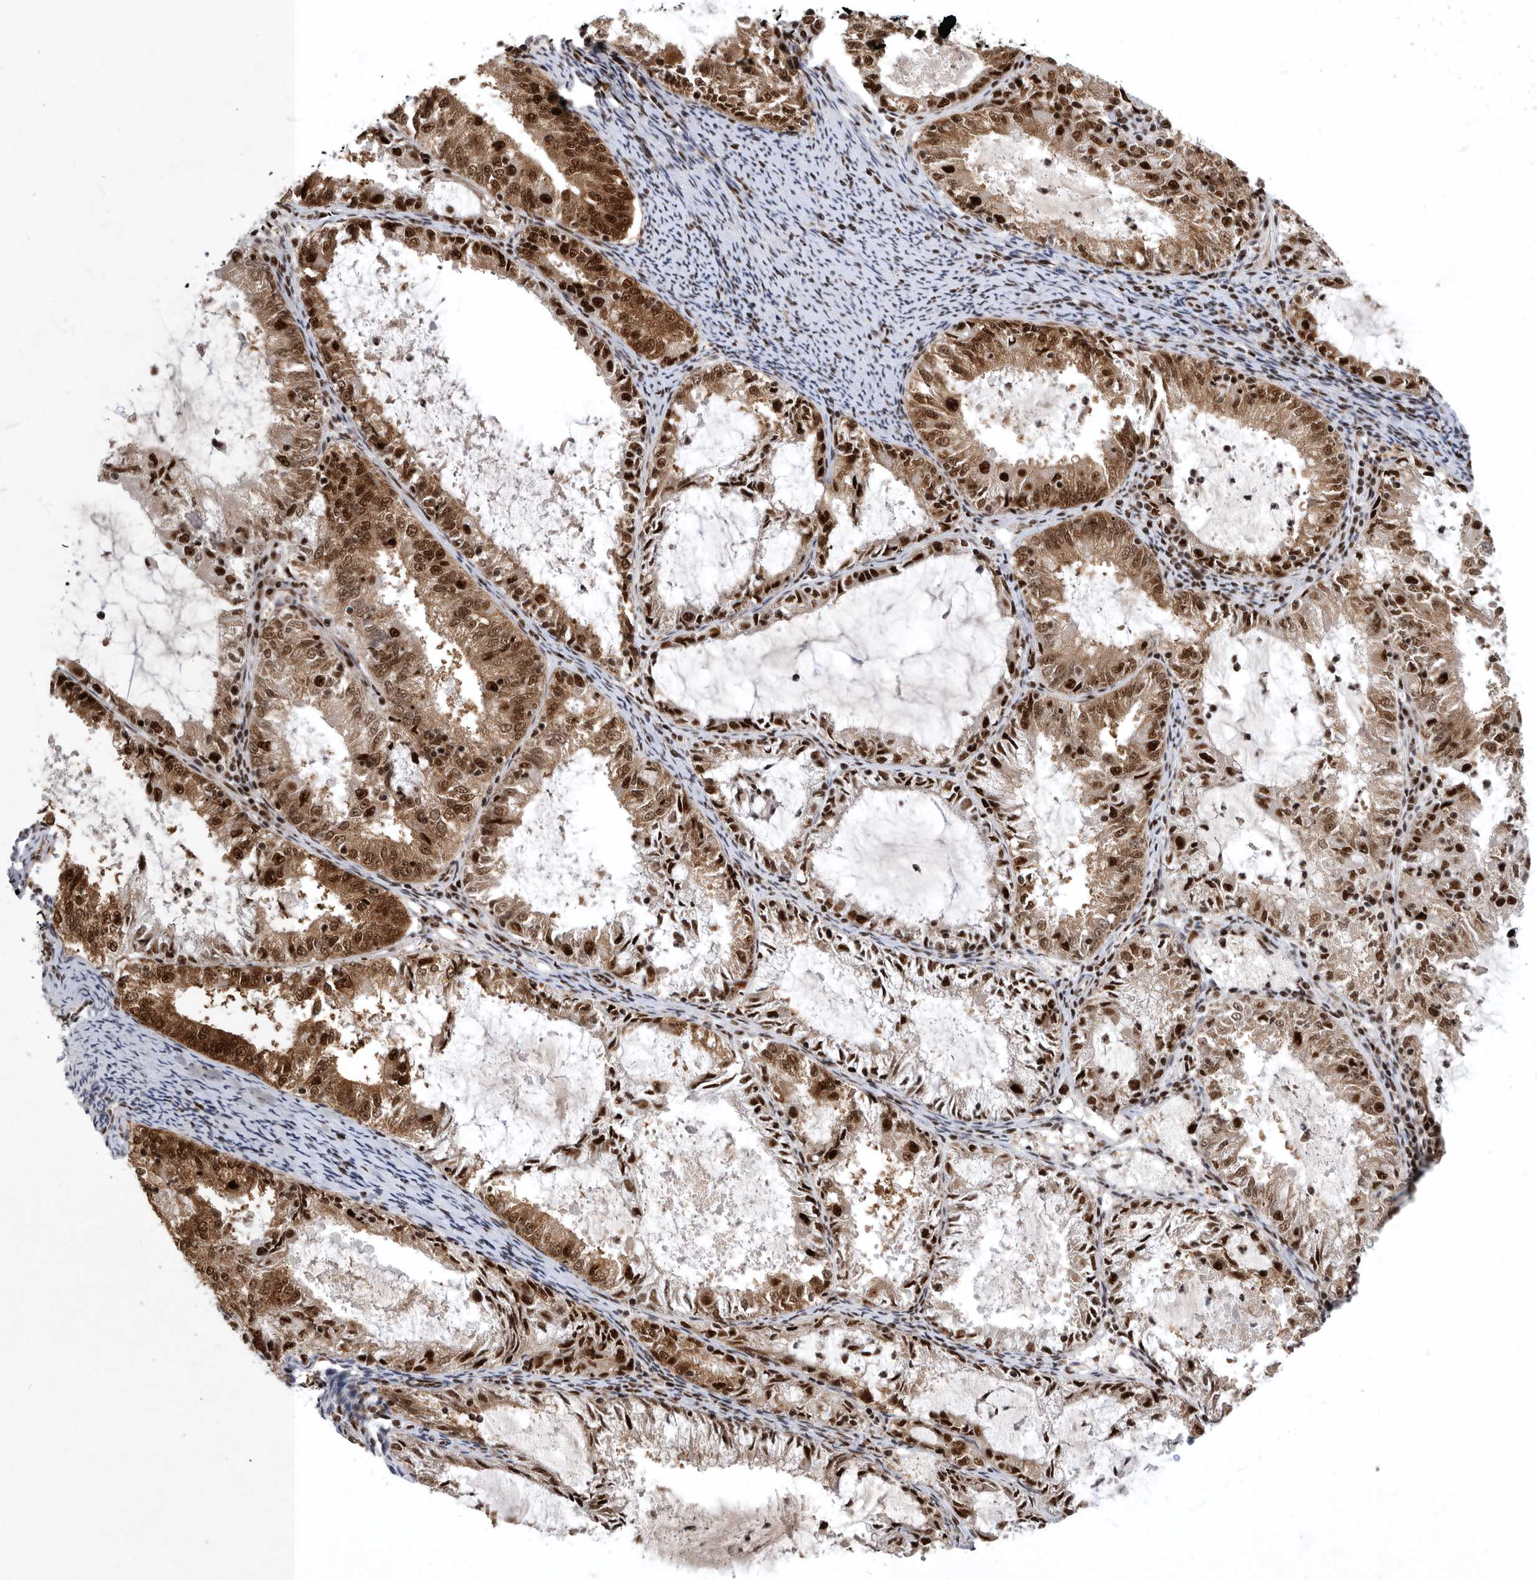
{"staining": {"intensity": "strong", "quantity": ">75%", "location": "cytoplasmic/membranous,nuclear"}, "tissue": "endometrial cancer", "cell_type": "Tumor cells", "image_type": "cancer", "snomed": [{"axis": "morphology", "description": "Adenocarcinoma, NOS"}, {"axis": "topography", "description": "Endometrium"}], "caption": "A high amount of strong cytoplasmic/membranous and nuclear expression is seen in about >75% of tumor cells in endometrial adenocarcinoma tissue.", "gene": "BCLAF1", "patient": {"sex": "female", "age": 57}}